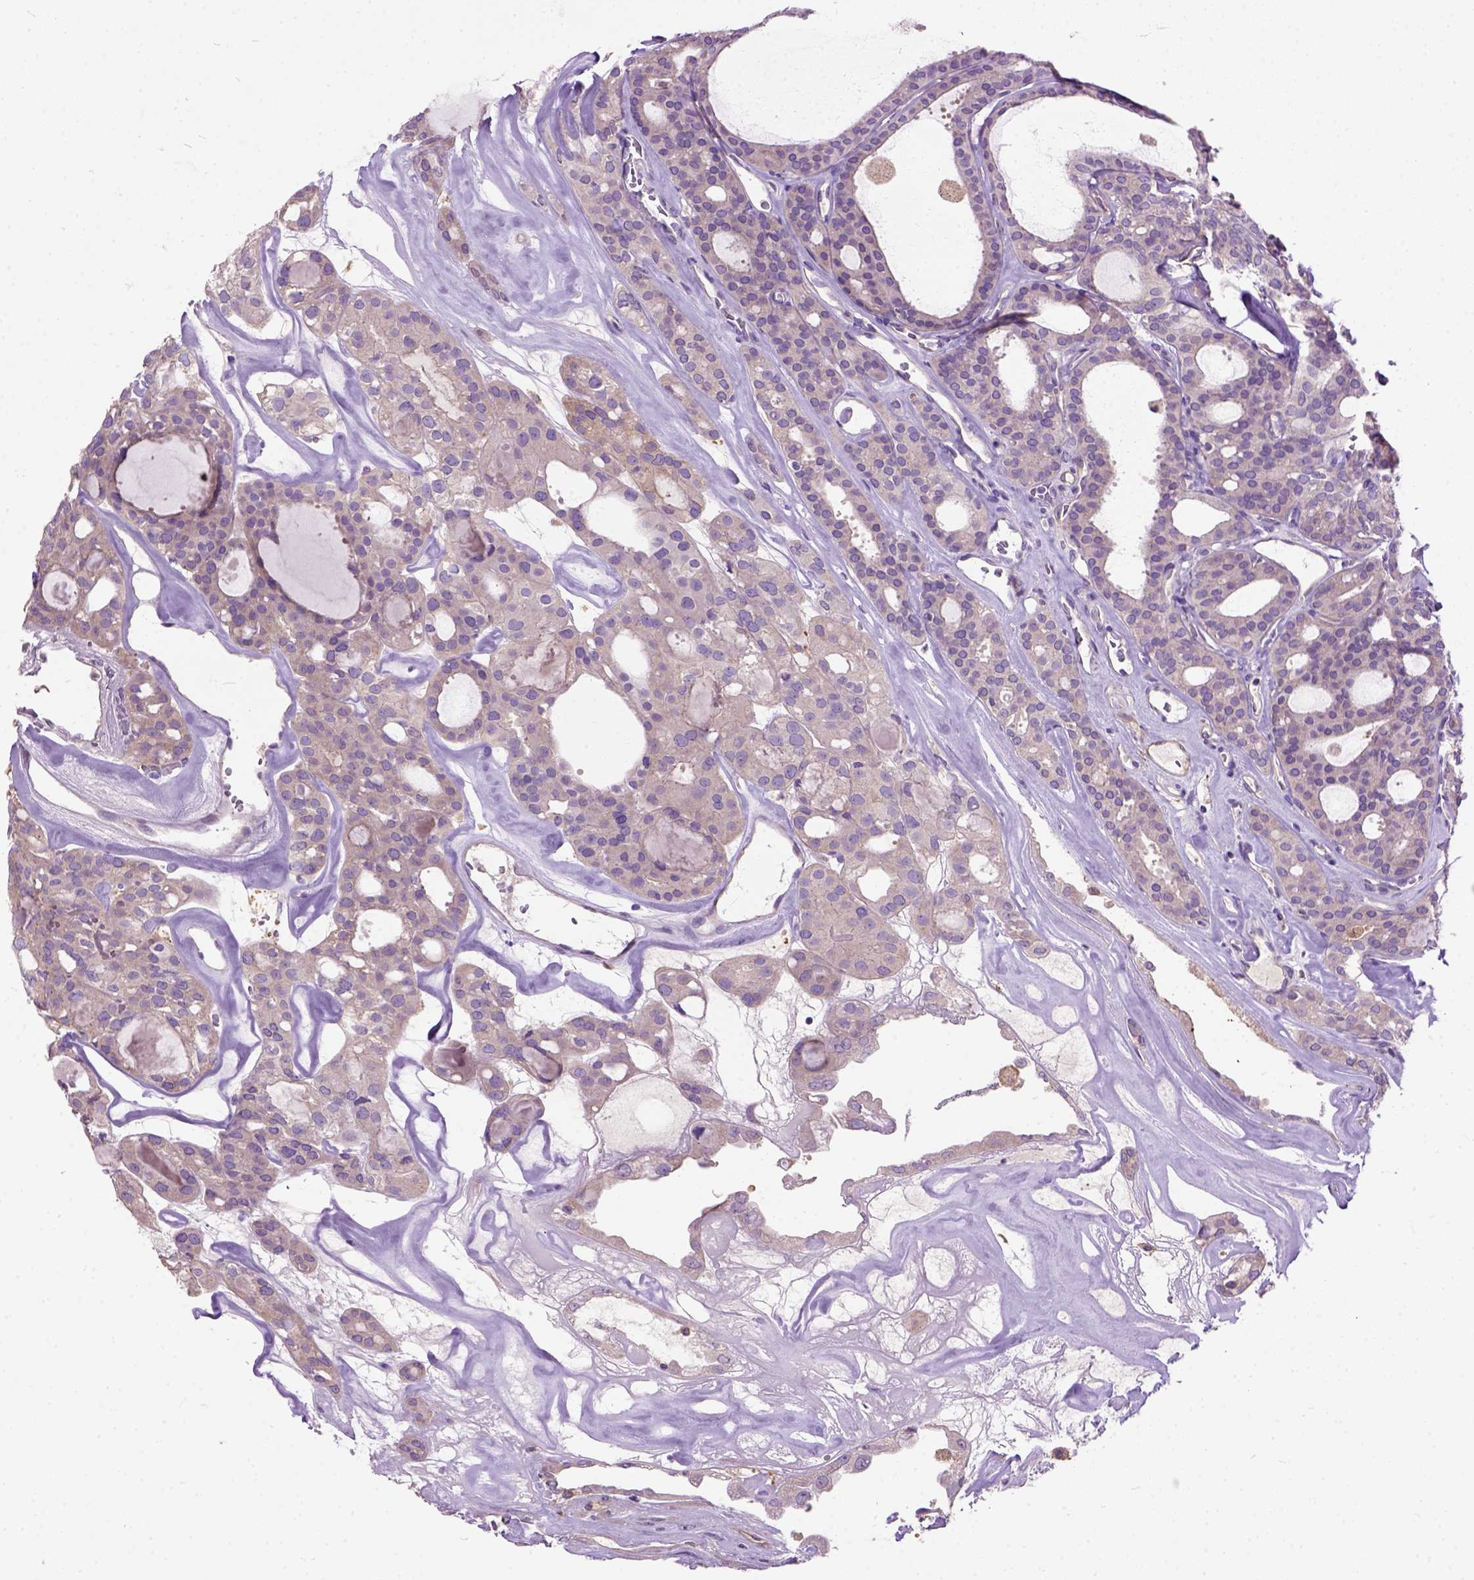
{"staining": {"intensity": "moderate", "quantity": "<25%", "location": "cytoplasmic/membranous"}, "tissue": "thyroid cancer", "cell_type": "Tumor cells", "image_type": "cancer", "snomed": [{"axis": "morphology", "description": "Follicular adenoma carcinoma, NOS"}, {"axis": "topography", "description": "Thyroid gland"}], "caption": "Thyroid cancer (follicular adenoma carcinoma) stained with a protein marker reveals moderate staining in tumor cells.", "gene": "SEMA4F", "patient": {"sex": "male", "age": 75}}